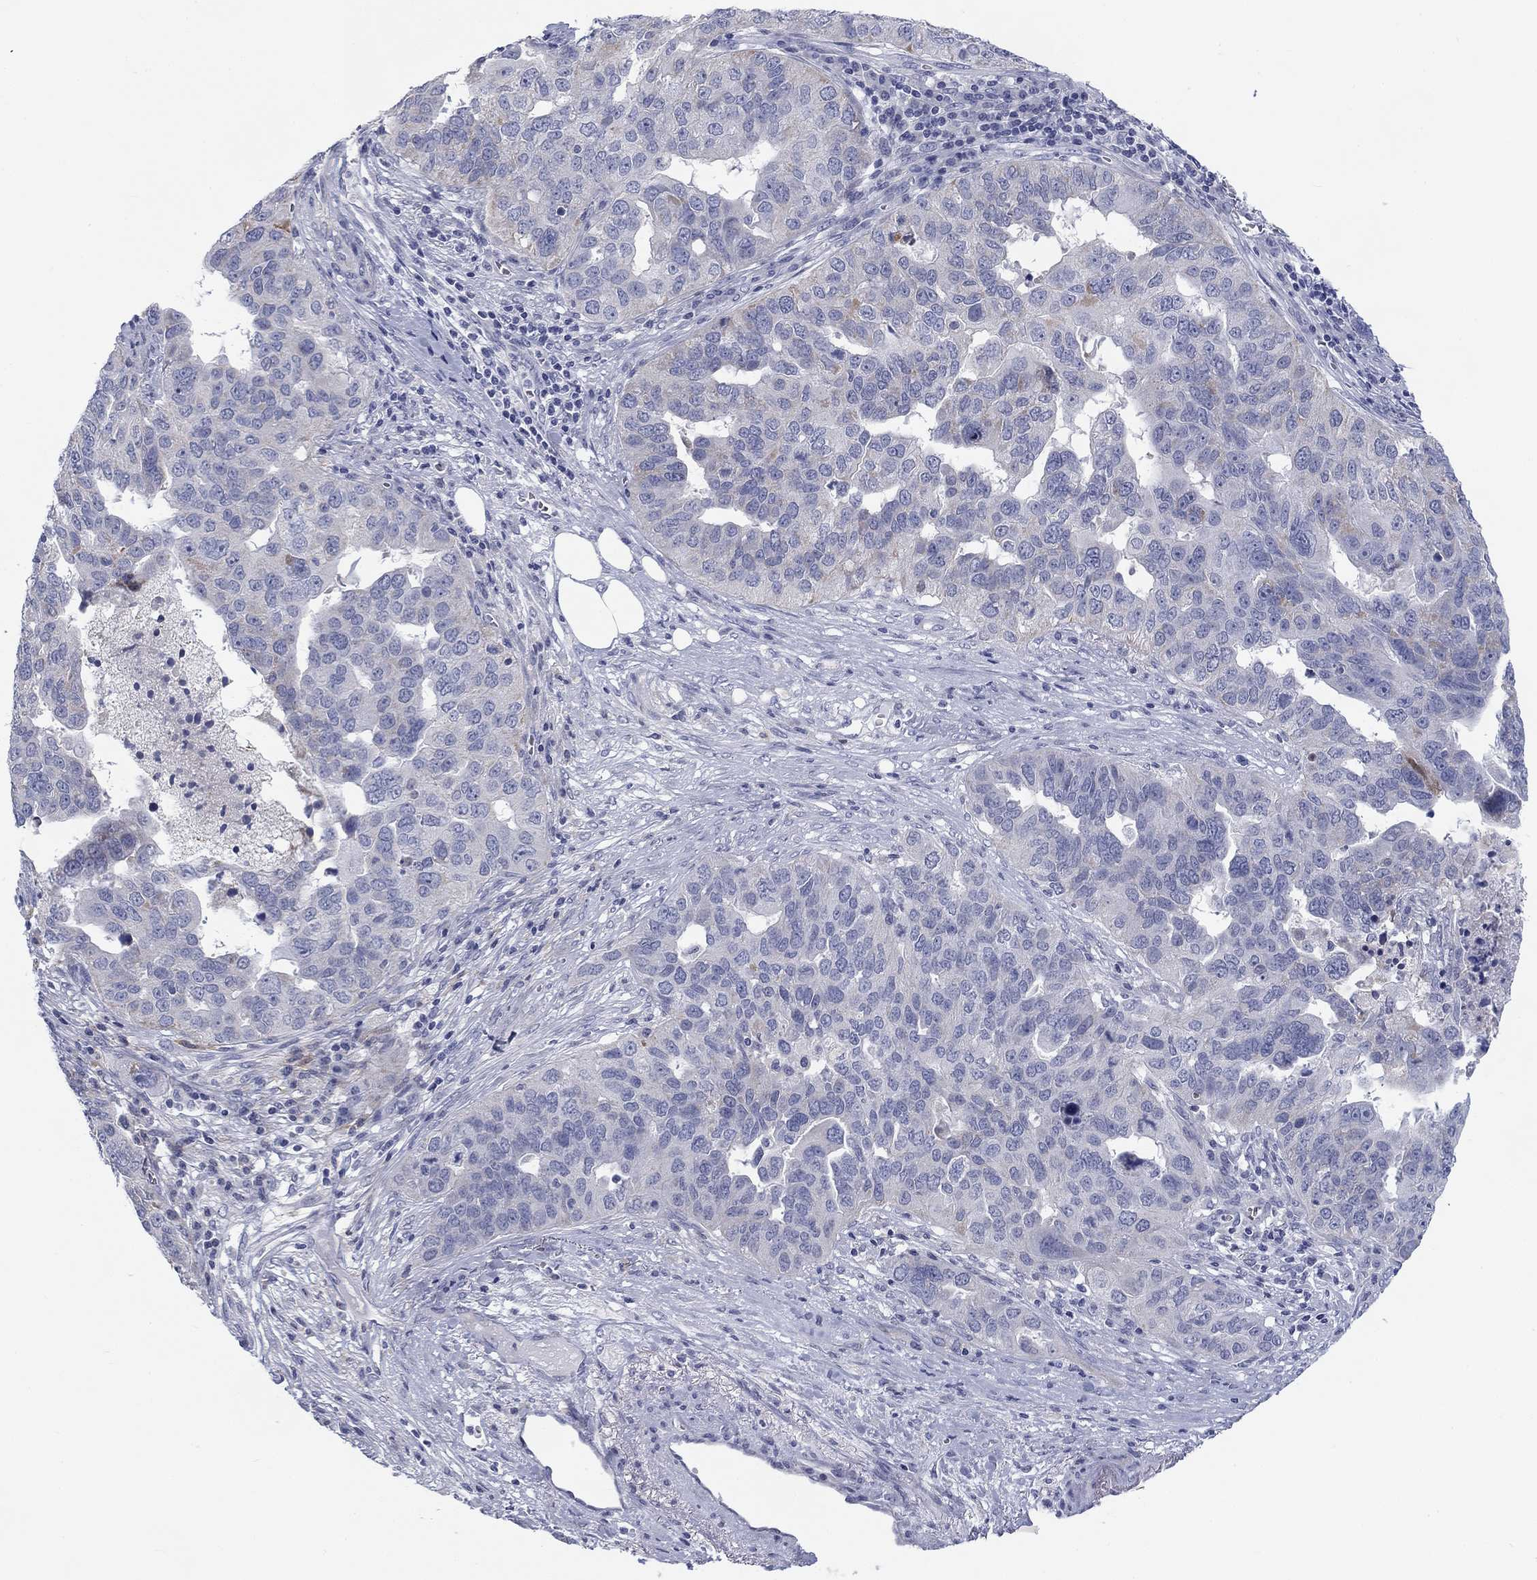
{"staining": {"intensity": "weak", "quantity": "<25%", "location": "cytoplasmic/membranous"}, "tissue": "ovarian cancer", "cell_type": "Tumor cells", "image_type": "cancer", "snomed": [{"axis": "morphology", "description": "Carcinoma, endometroid"}, {"axis": "topography", "description": "Soft tissue"}, {"axis": "topography", "description": "Ovary"}], "caption": "Ovarian cancer (endometroid carcinoma) was stained to show a protein in brown. There is no significant positivity in tumor cells.", "gene": "CALB1", "patient": {"sex": "female", "age": 52}}